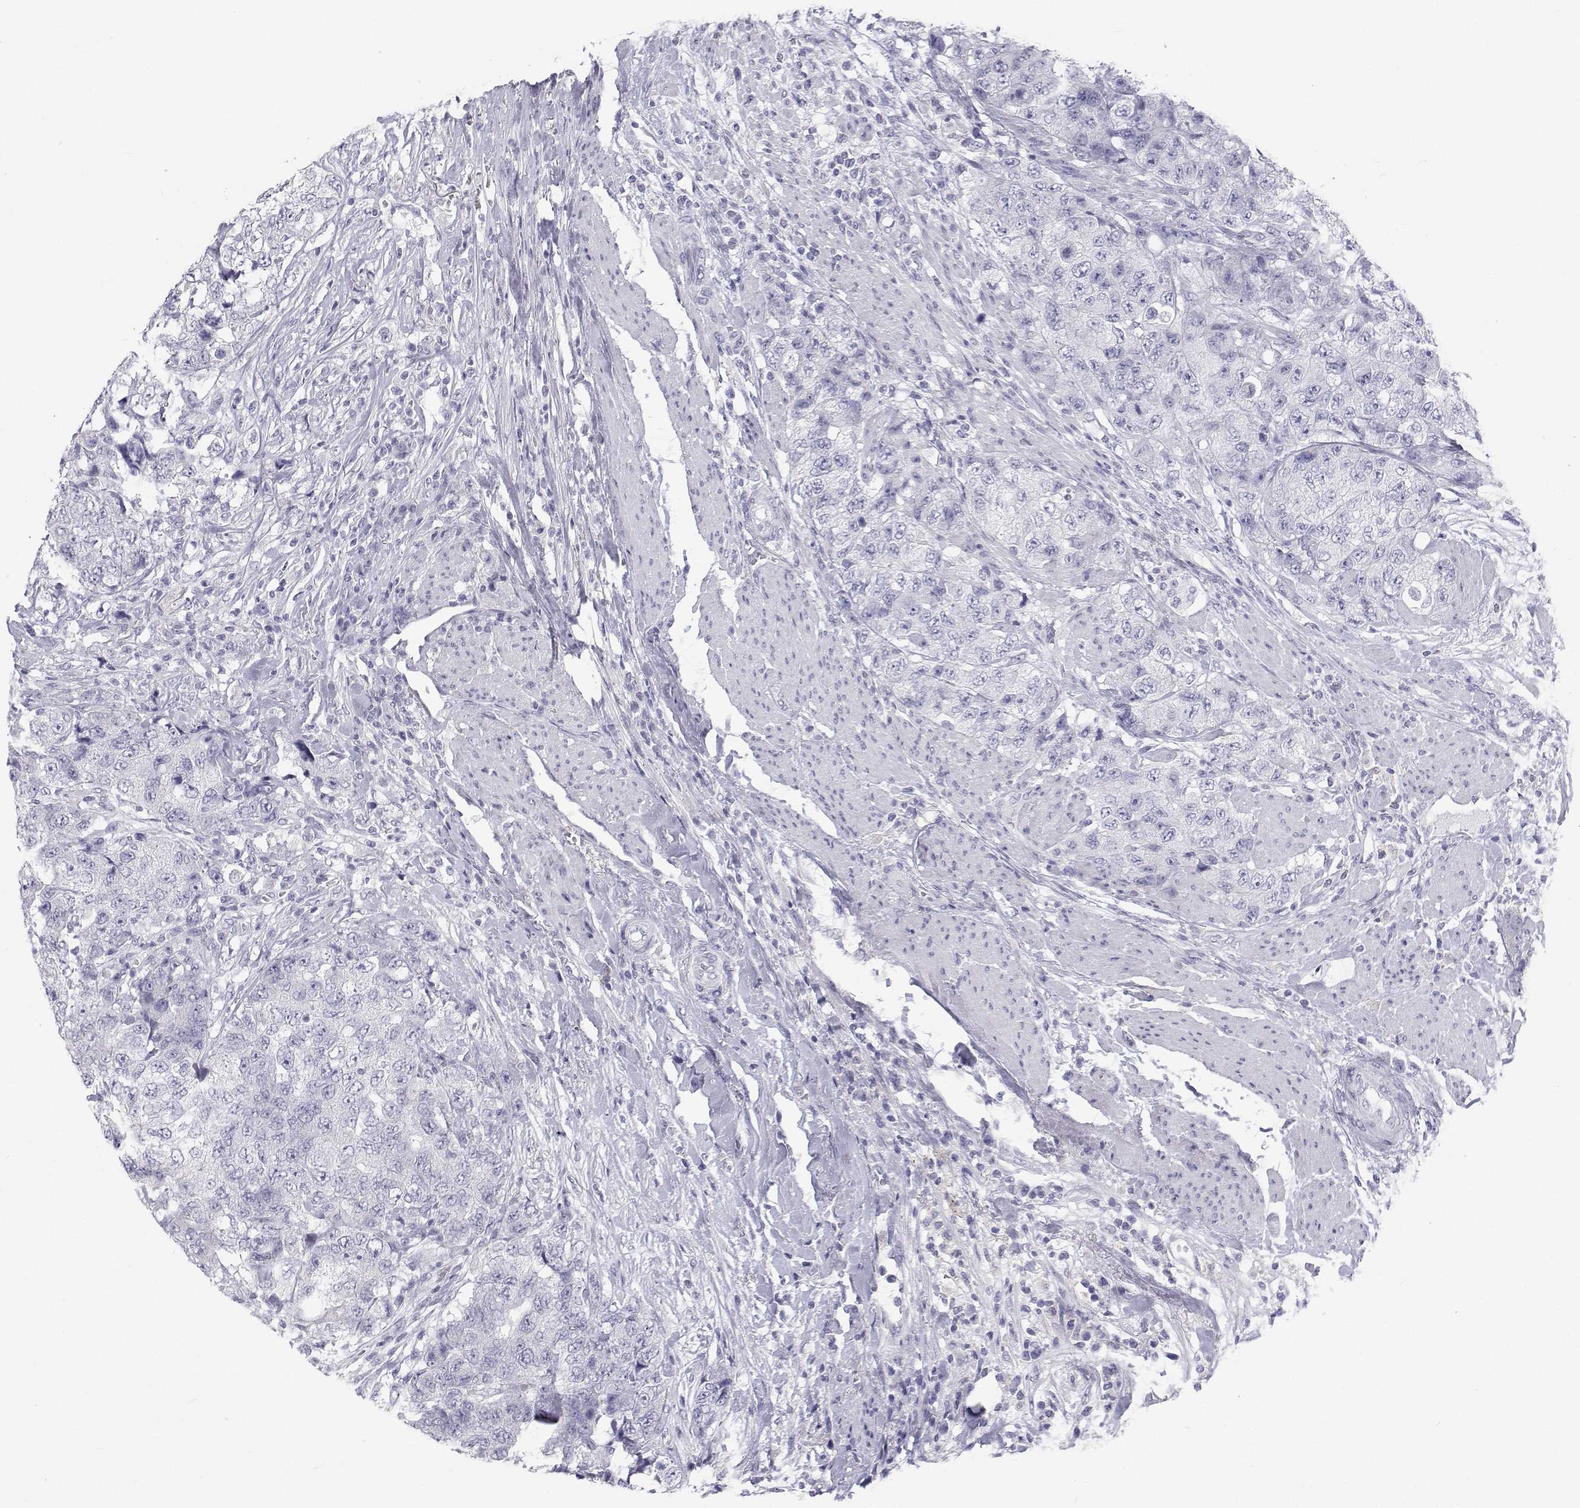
{"staining": {"intensity": "negative", "quantity": "none", "location": "none"}, "tissue": "urothelial cancer", "cell_type": "Tumor cells", "image_type": "cancer", "snomed": [{"axis": "morphology", "description": "Urothelial carcinoma, High grade"}, {"axis": "topography", "description": "Urinary bladder"}], "caption": "IHC micrograph of neoplastic tissue: human urothelial cancer stained with DAB displays no significant protein expression in tumor cells.", "gene": "TTN", "patient": {"sex": "female", "age": 78}}